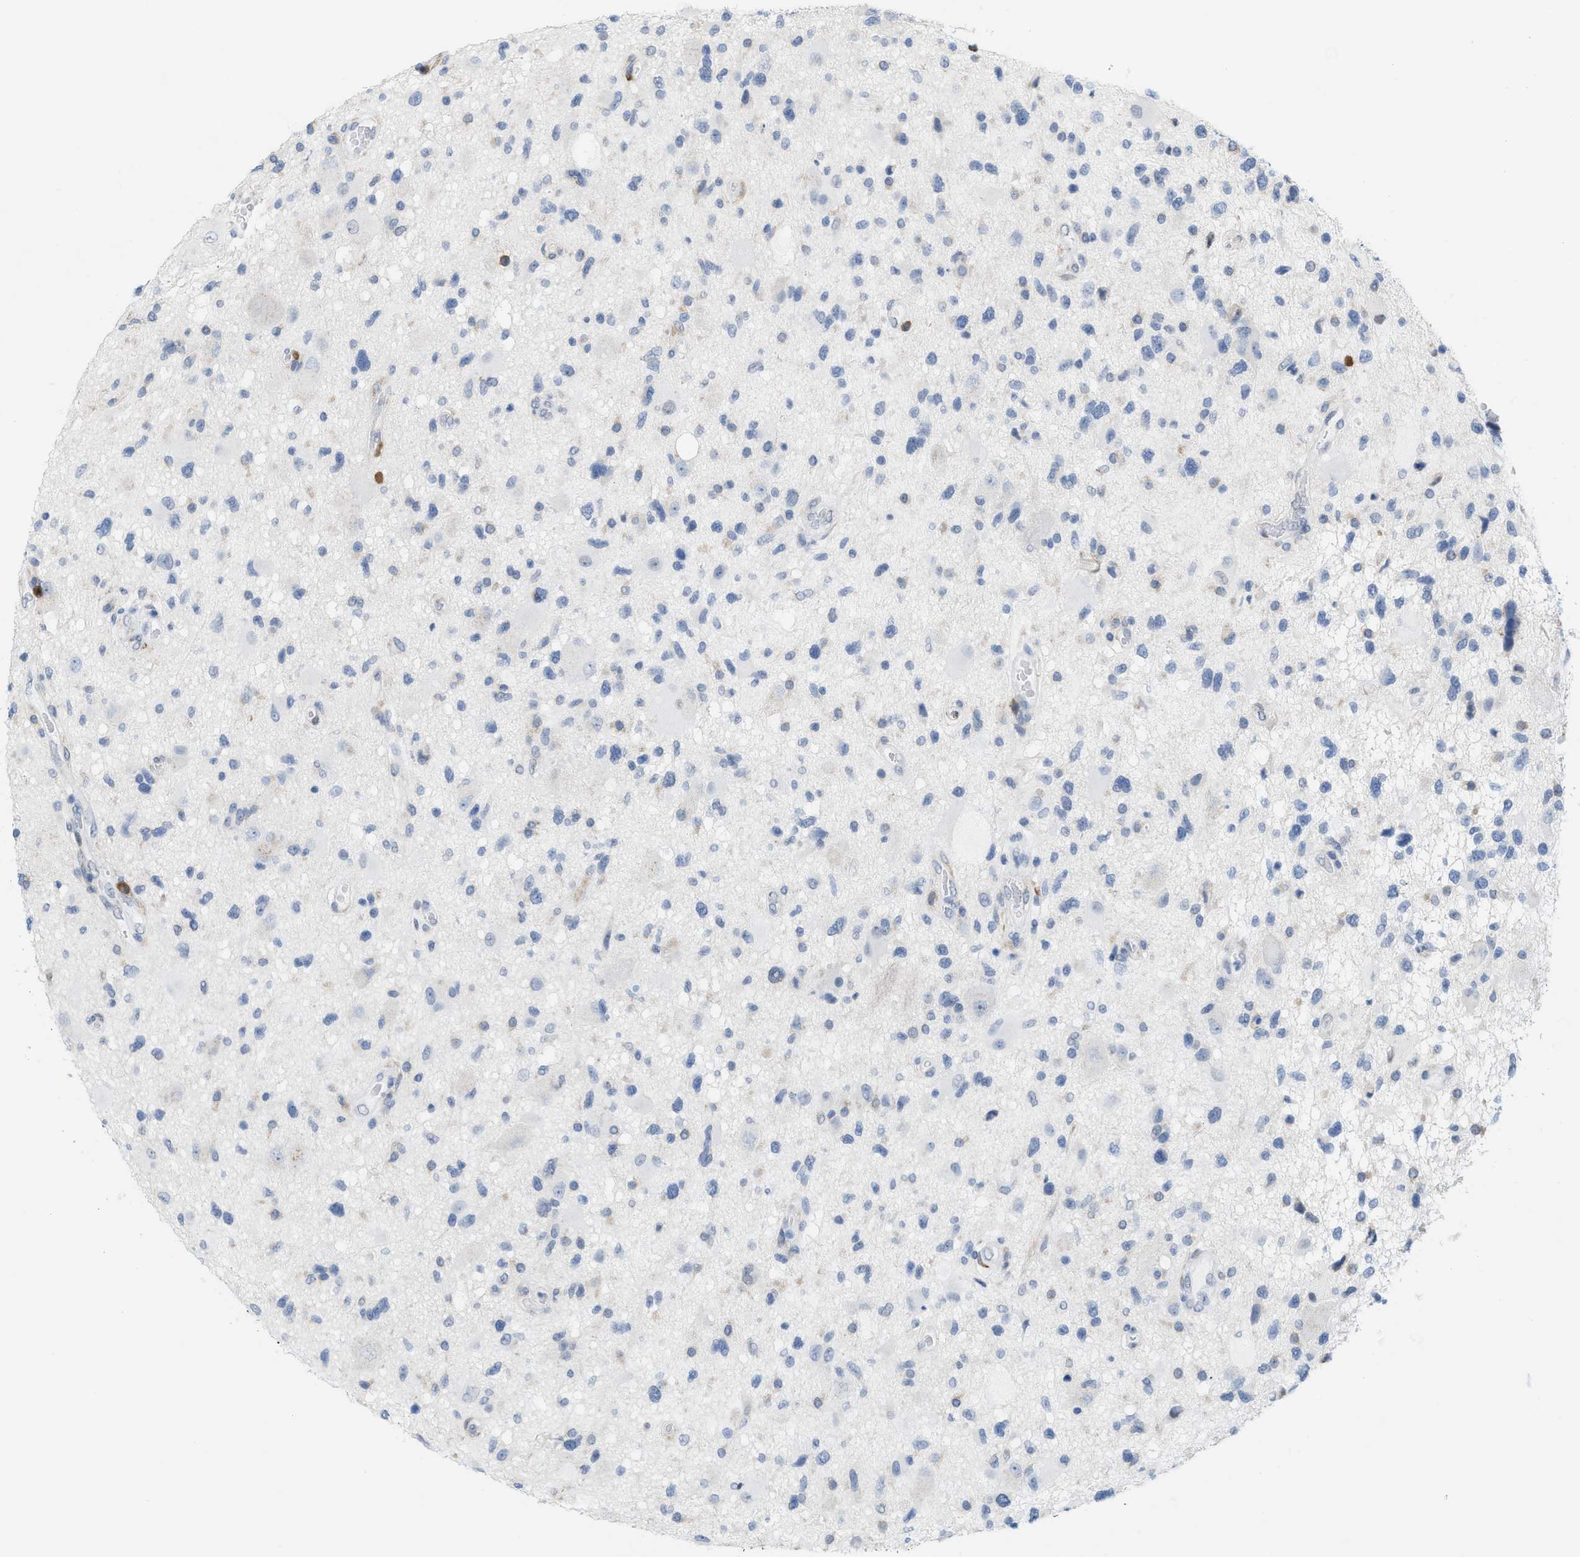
{"staining": {"intensity": "negative", "quantity": "none", "location": "none"}, "tissue": "glioma", "cell_type": "Tumor cells", "image_type": "cancer", "snomed": [{"axis": "morphology", "description": "Glioma, malignant, High grade"}, {"axis": "topography", "description": "Brain"}], "caption": "Glioma was stained to show a protein in brown. There is no significant positivity in tumor cells.", "gene": "KIFC3", "patient": {"sex": "male", "age": 33}}